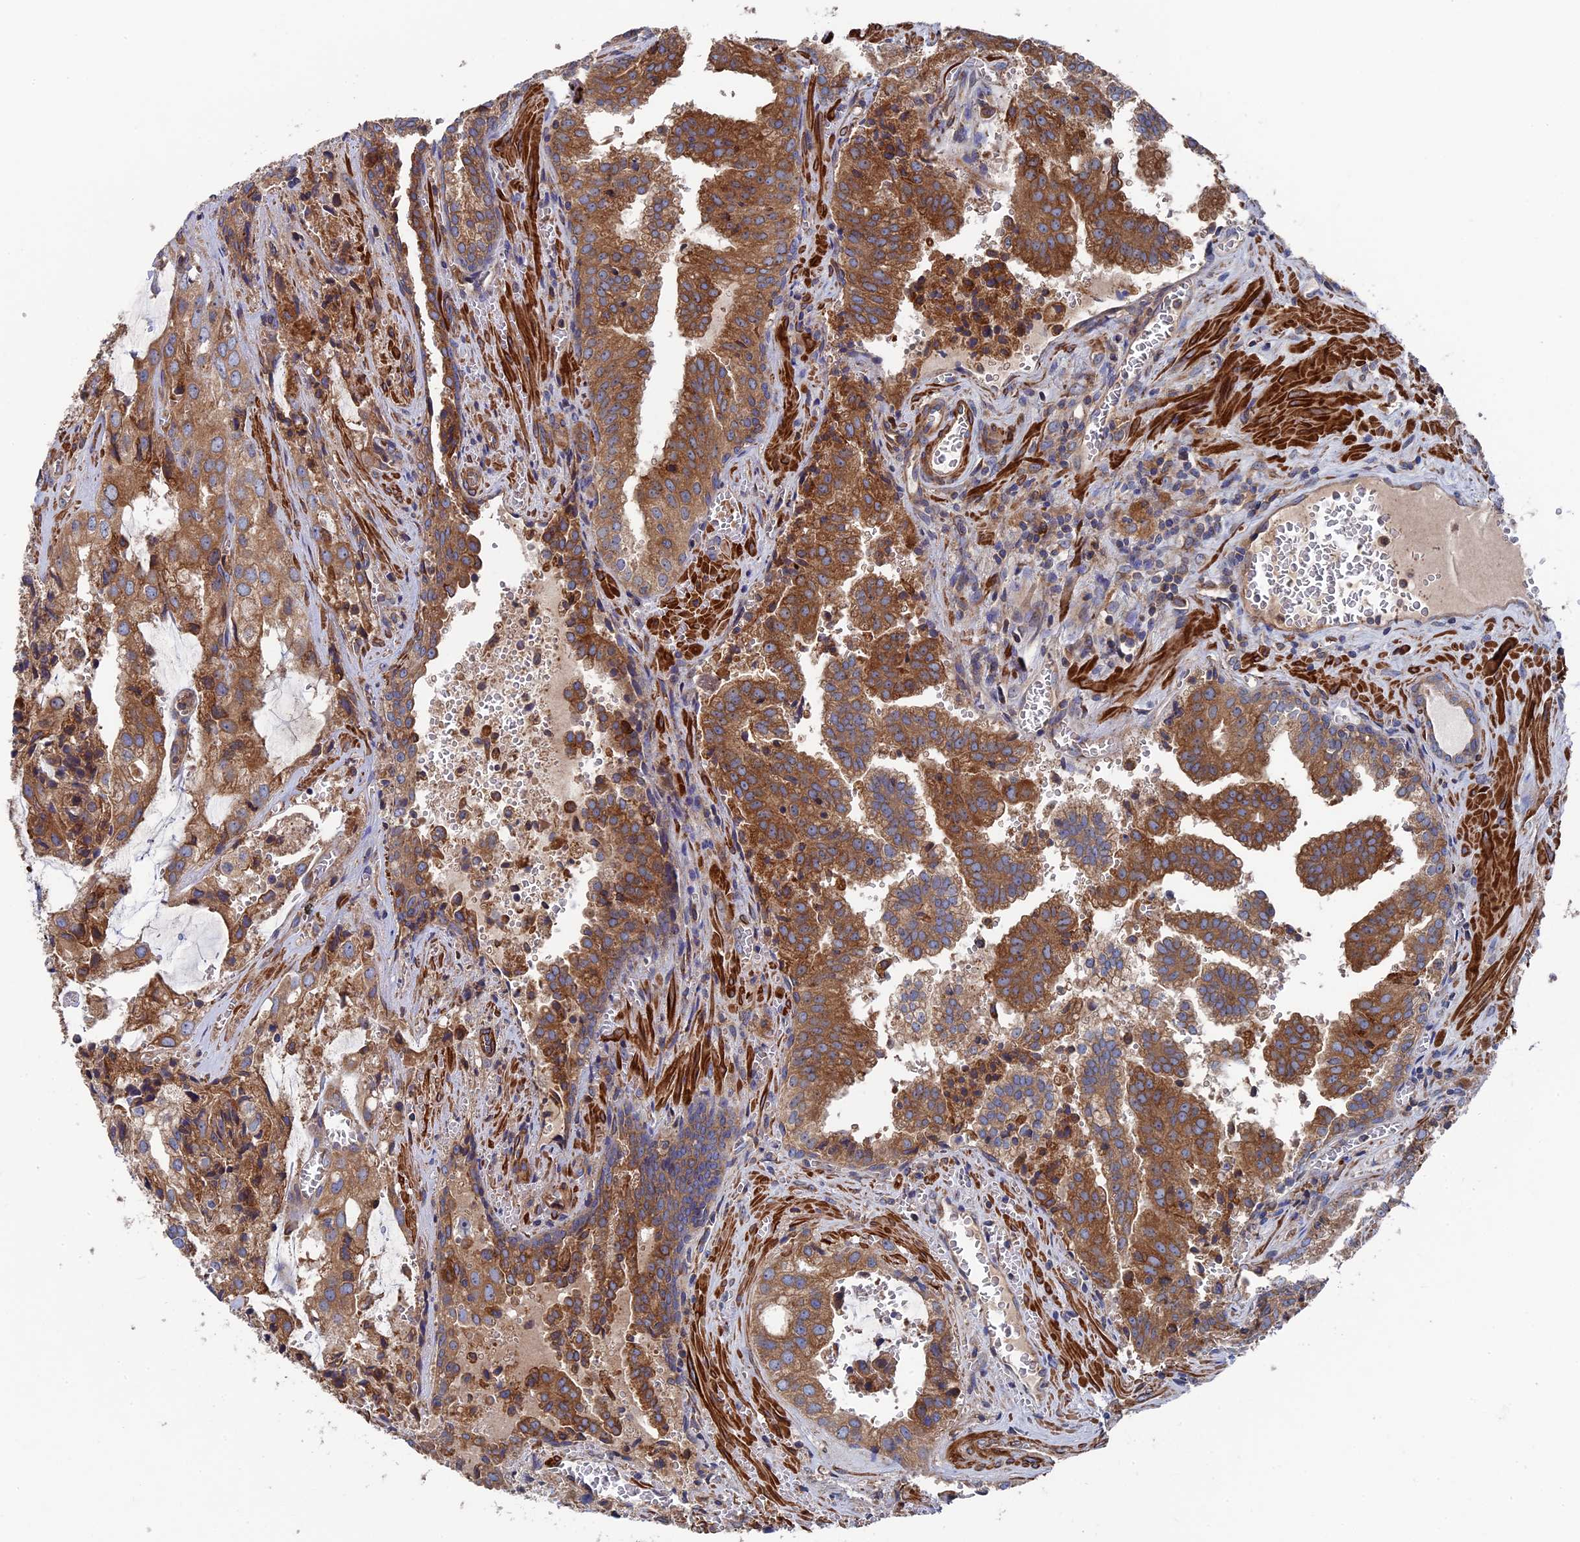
{"staining": {"intensity": "moderate", "quantity": ">75%", "location": "cytoplasmic/membranous"}, "tissue": "prostate cancer", "cell_type": "Tumor cells", "image_type": "cancer", "snomed": [{"axis": "morphology", "description": "Adenocarcinoma, High grade"}, {"axis": "topography", "description": "Prostate"}], "caption": "There is medium levels of moderate cytoplasmic/membranous positivity in tumor cells of prostate adenocarcinoma (high-grade), as demonstrated by immunohistochemical staining (brown color).", "gene": "DNAJC3", "patient": {"sex": "male", "age": 68}}